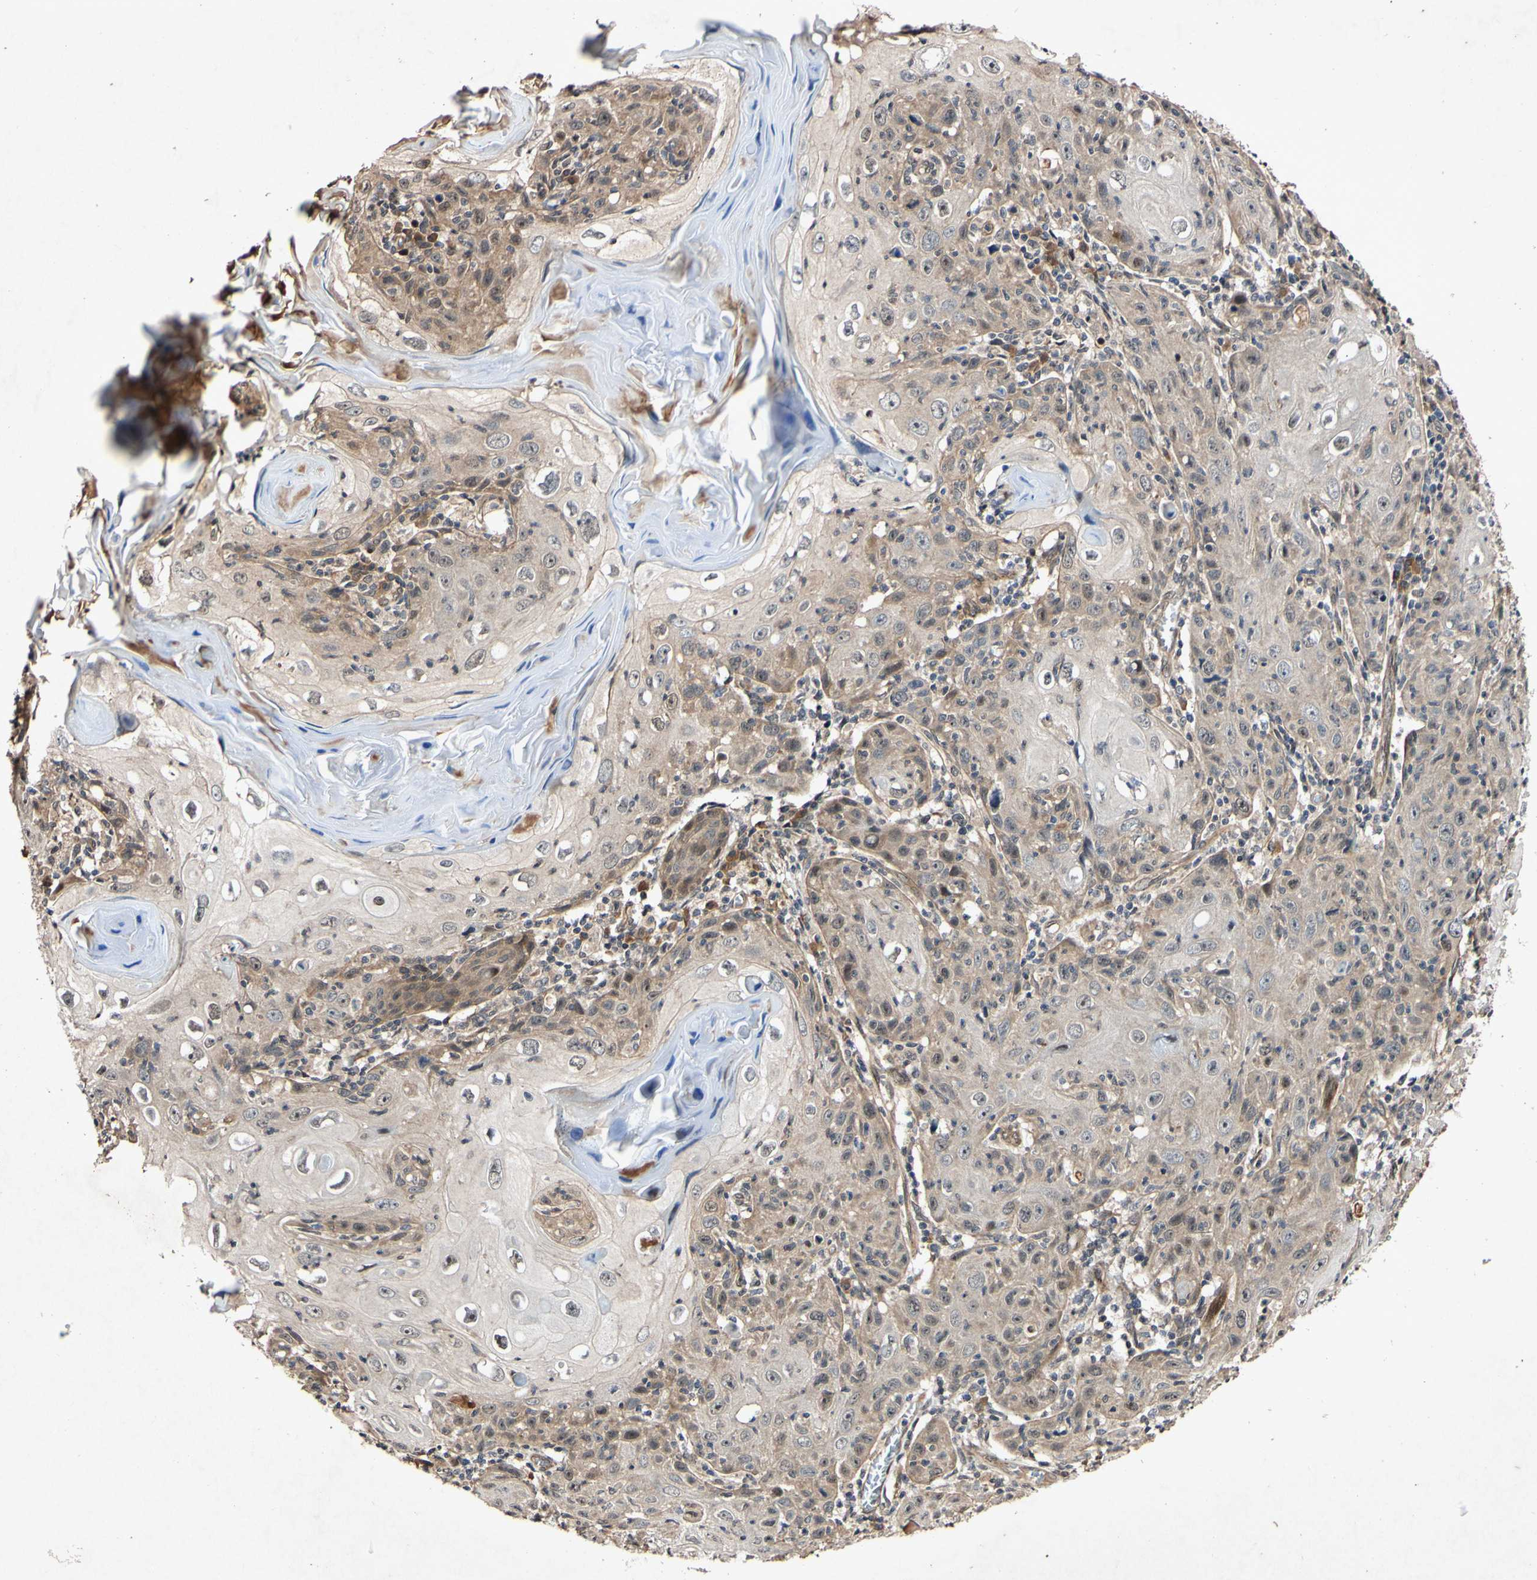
{"staining": {"intensity": "moderate", "quantity": ">75%", "location": "cytoplasmic/membranous"}, "tissue": "skin cancer", "cell_type": "Tumor cells", "image_type": "cancer", "snomed": [{"axis": "morphology", "description": "Squamous cell carcinoma, NOS"}, {"axis": "topography", "description": "Skin"}], "caption": "About >75% of tumor cells in human skin cancer (squamous cell carcinoma) display moderate cytoplasmic/membranous protein staining as visualized by brown immunohistochemical staining.", "gene": "CSNK1E", "patient": {"sex": "female", "age": 88}}